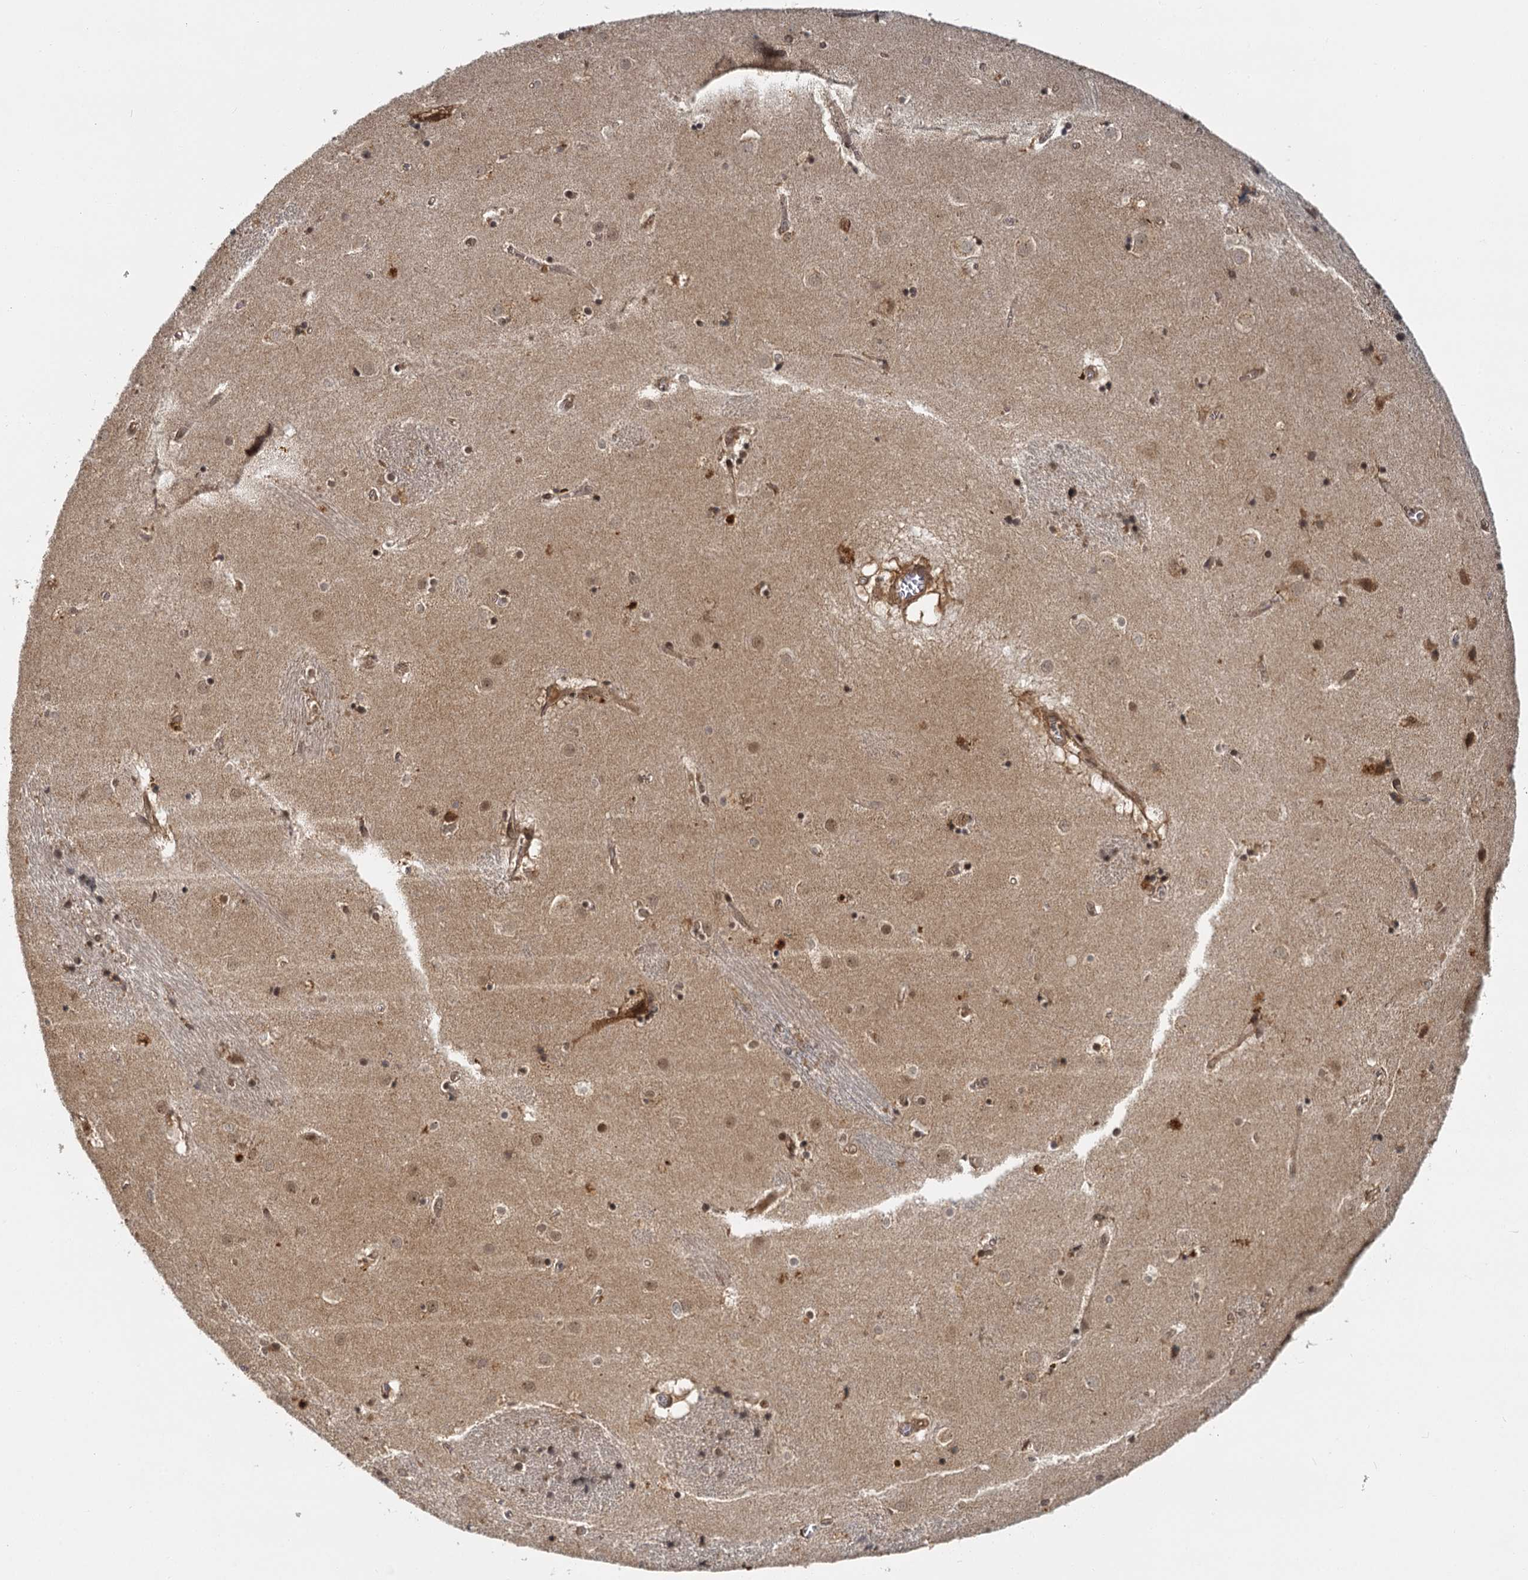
{"staining": {"intensity": "weak", "quantity": "25%-75%", "location": "cytoplasmic/membranous"}, "tissue": "caudate", "cell_type": "Glial cells", "image_type": "normal", "snomed": [{"axis": "morphology", "description": "Normal tissue, NOS"}, {"axis": "topography", "description": "Lateral ventricle wall"}], "caption": "IHC (DAB) staining of benign caudate shows weak cytoplasmic/membranous protein positivity in about 25%-75% of glial cells.", "gene": "ZNF549", "patient": {"sex": "male", "age": 70}}